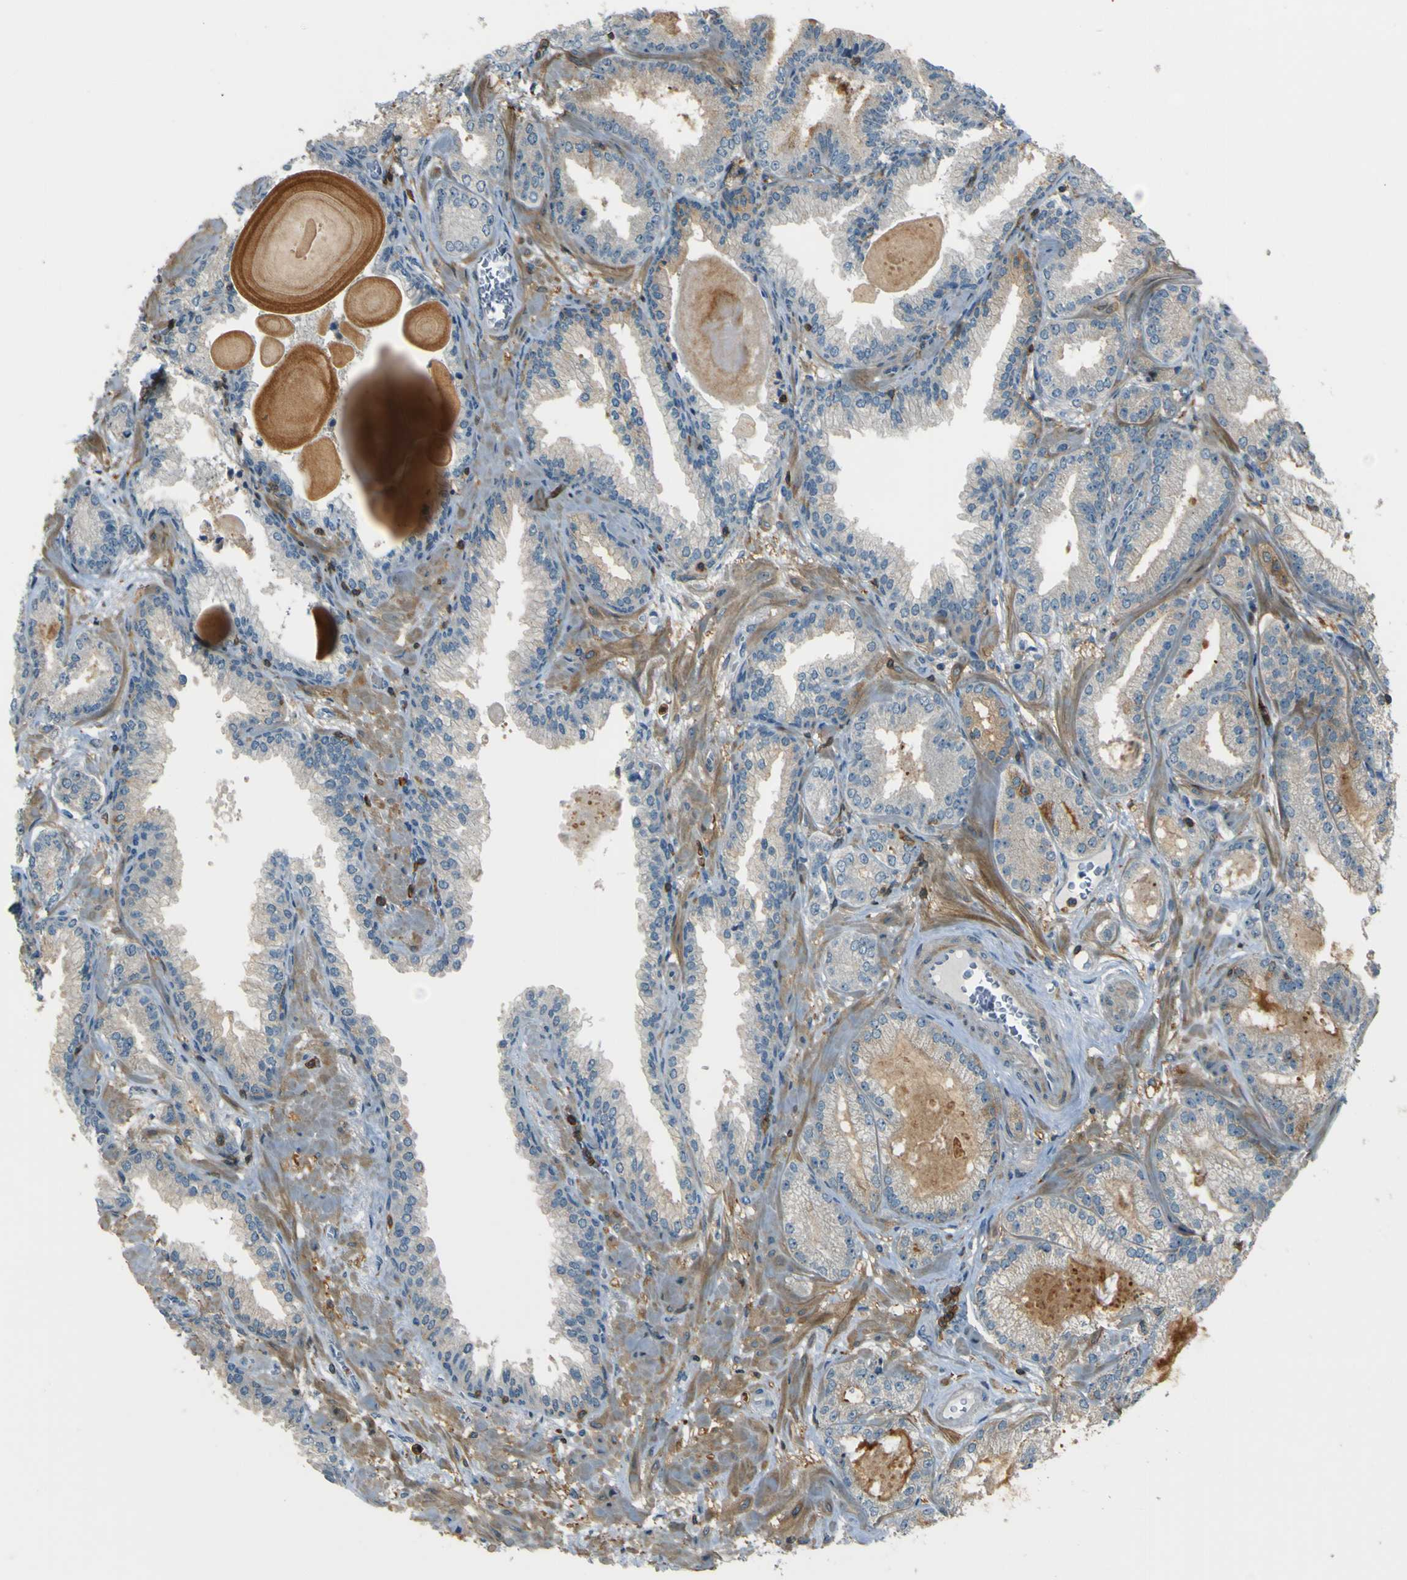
{"staining": {"intensity": "weak", "quantity": "<25%", "location": "cytoplasmic/membranous"}, "tissue": "prostate cancer", "cell_type": "Tumor cells", "image_type": "cancer", "snomed": [{"axis": "morphology", "description": "Adenocarcinoma, Low grade"}, {"axis": "topography", "description": "Prostate"}], "caption": "A micrograph of low-grade adenocarcinoma (prostate) stained for a protein displays no brown staining in tumor cells. (DAB (3,3'-diaminobenzidine) IHC with hematoxylin counter stain).", "gene": "PCDHB5", "patient": {"sex": "male", "age": 59}}